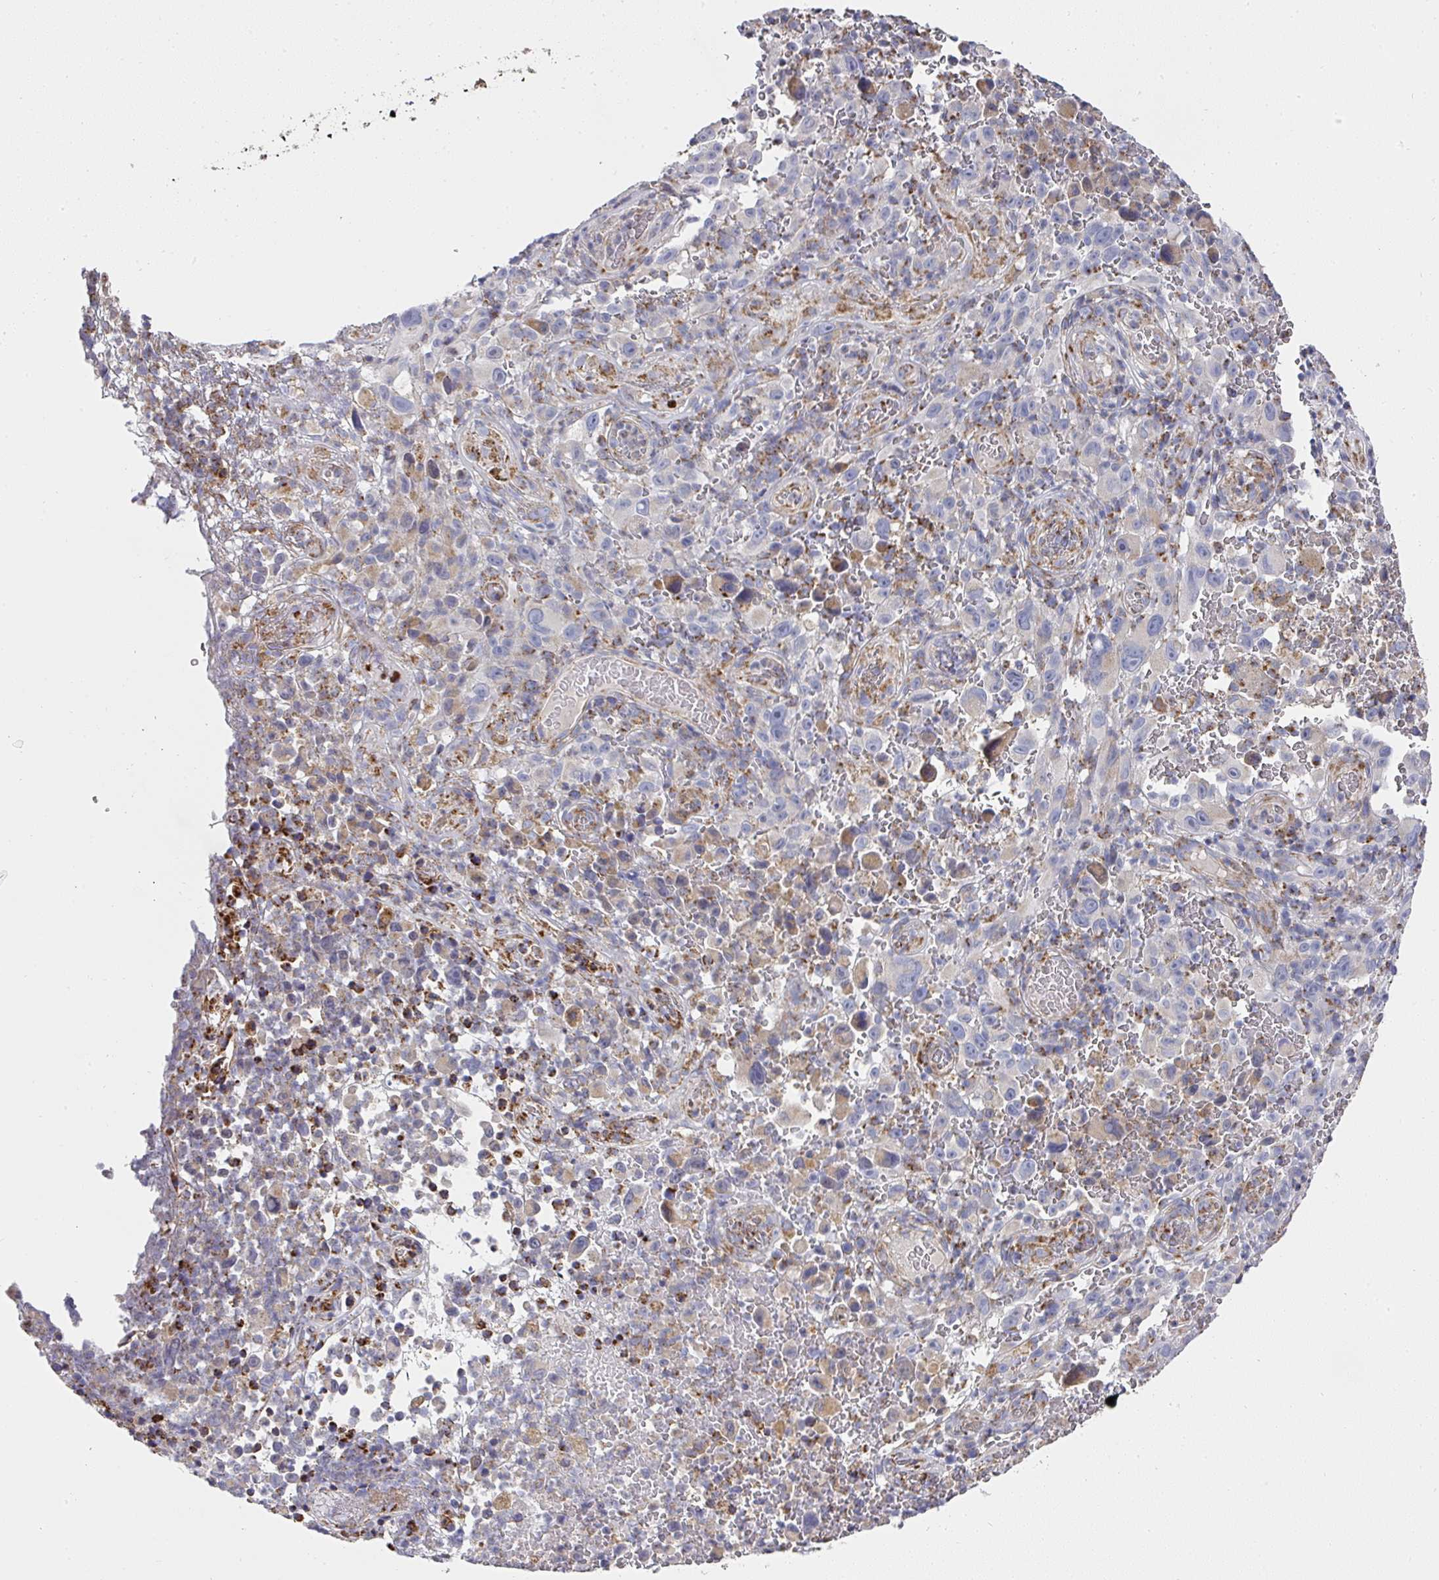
{"staining": {"intensity": "negative", "quantity": "none", "location": "none"}, "tissue": "melanoma", "cell_type": "Tumor cells", "image_type": "cancer", "snomed": [{"axis": "morphology", "description": "Malignant melanoma, NOS"}, {"axis": "topography", "description": "Skin"}], "caption": "Malignant melanoma was stained to show a protein in brown. There is no significant staining in tumor cells. (DAB IHC, high magnification).", "gene": "UQCRFS1", "patient": {"sex": "female", "age": 82}}